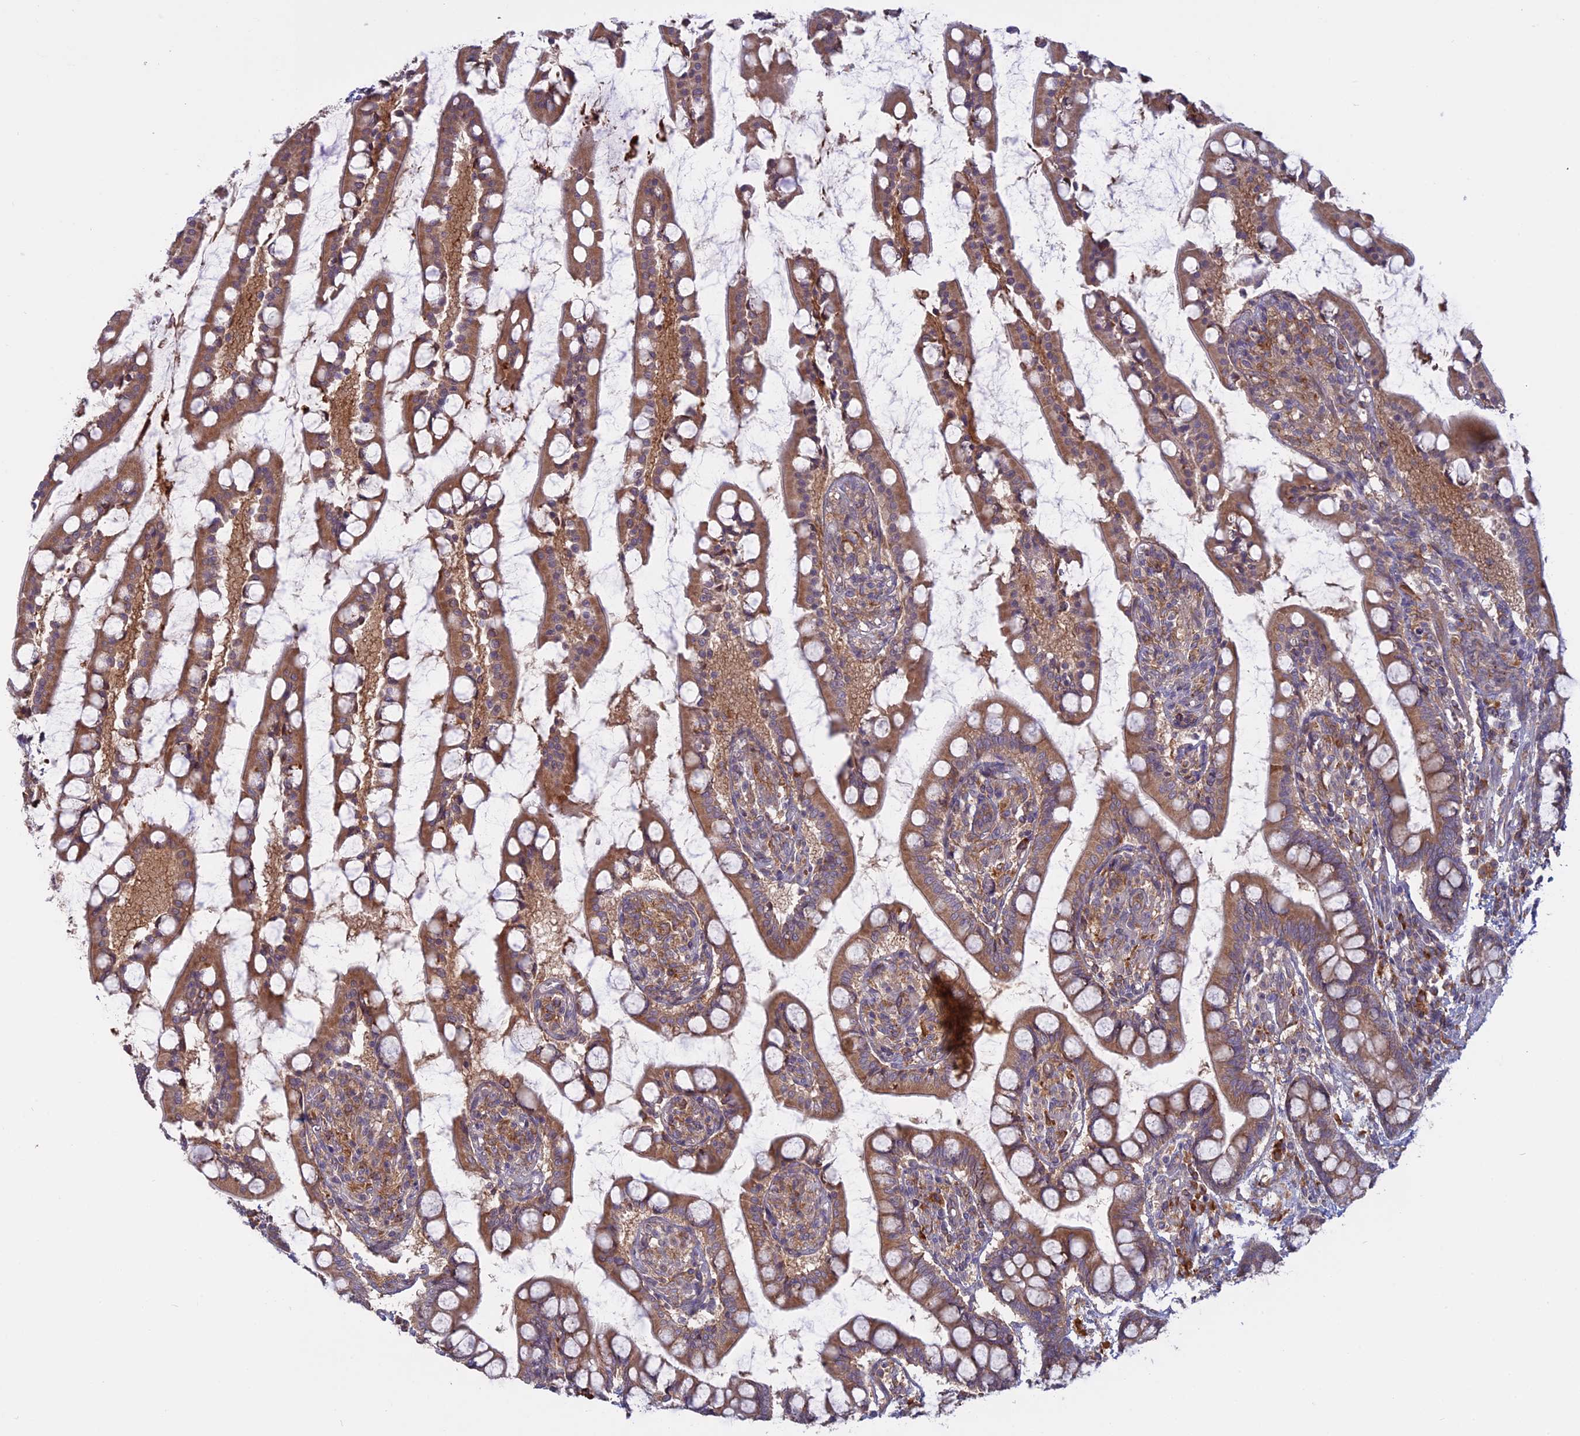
{"staining": {"intensity": "moderate", "quantity": ">75%", "location": "cytoplasmic/membranous"}, "tissue": "small intestine", "cell_type": "Glandular cells", "image_type": "normal", "snomed": [{"axis": "morphology", "description": "Normal tissue, NOS"}, {"axis": "topography", "description": "Small intestine"}], "caption": "Small intestine was stained to show a protein in brown. There is medium levels of moderate cytoplasmic/membranous staining in approximately >75% of glandular cells. The protein of interest is stained brown, and the nuclei are stained in blue (DAB (3,3'-diaminobenzidine) IHC with brightfield microscopy, high magnification).", "gene": "TMEM208", "patient": {"sex": "male", "age": 52}}